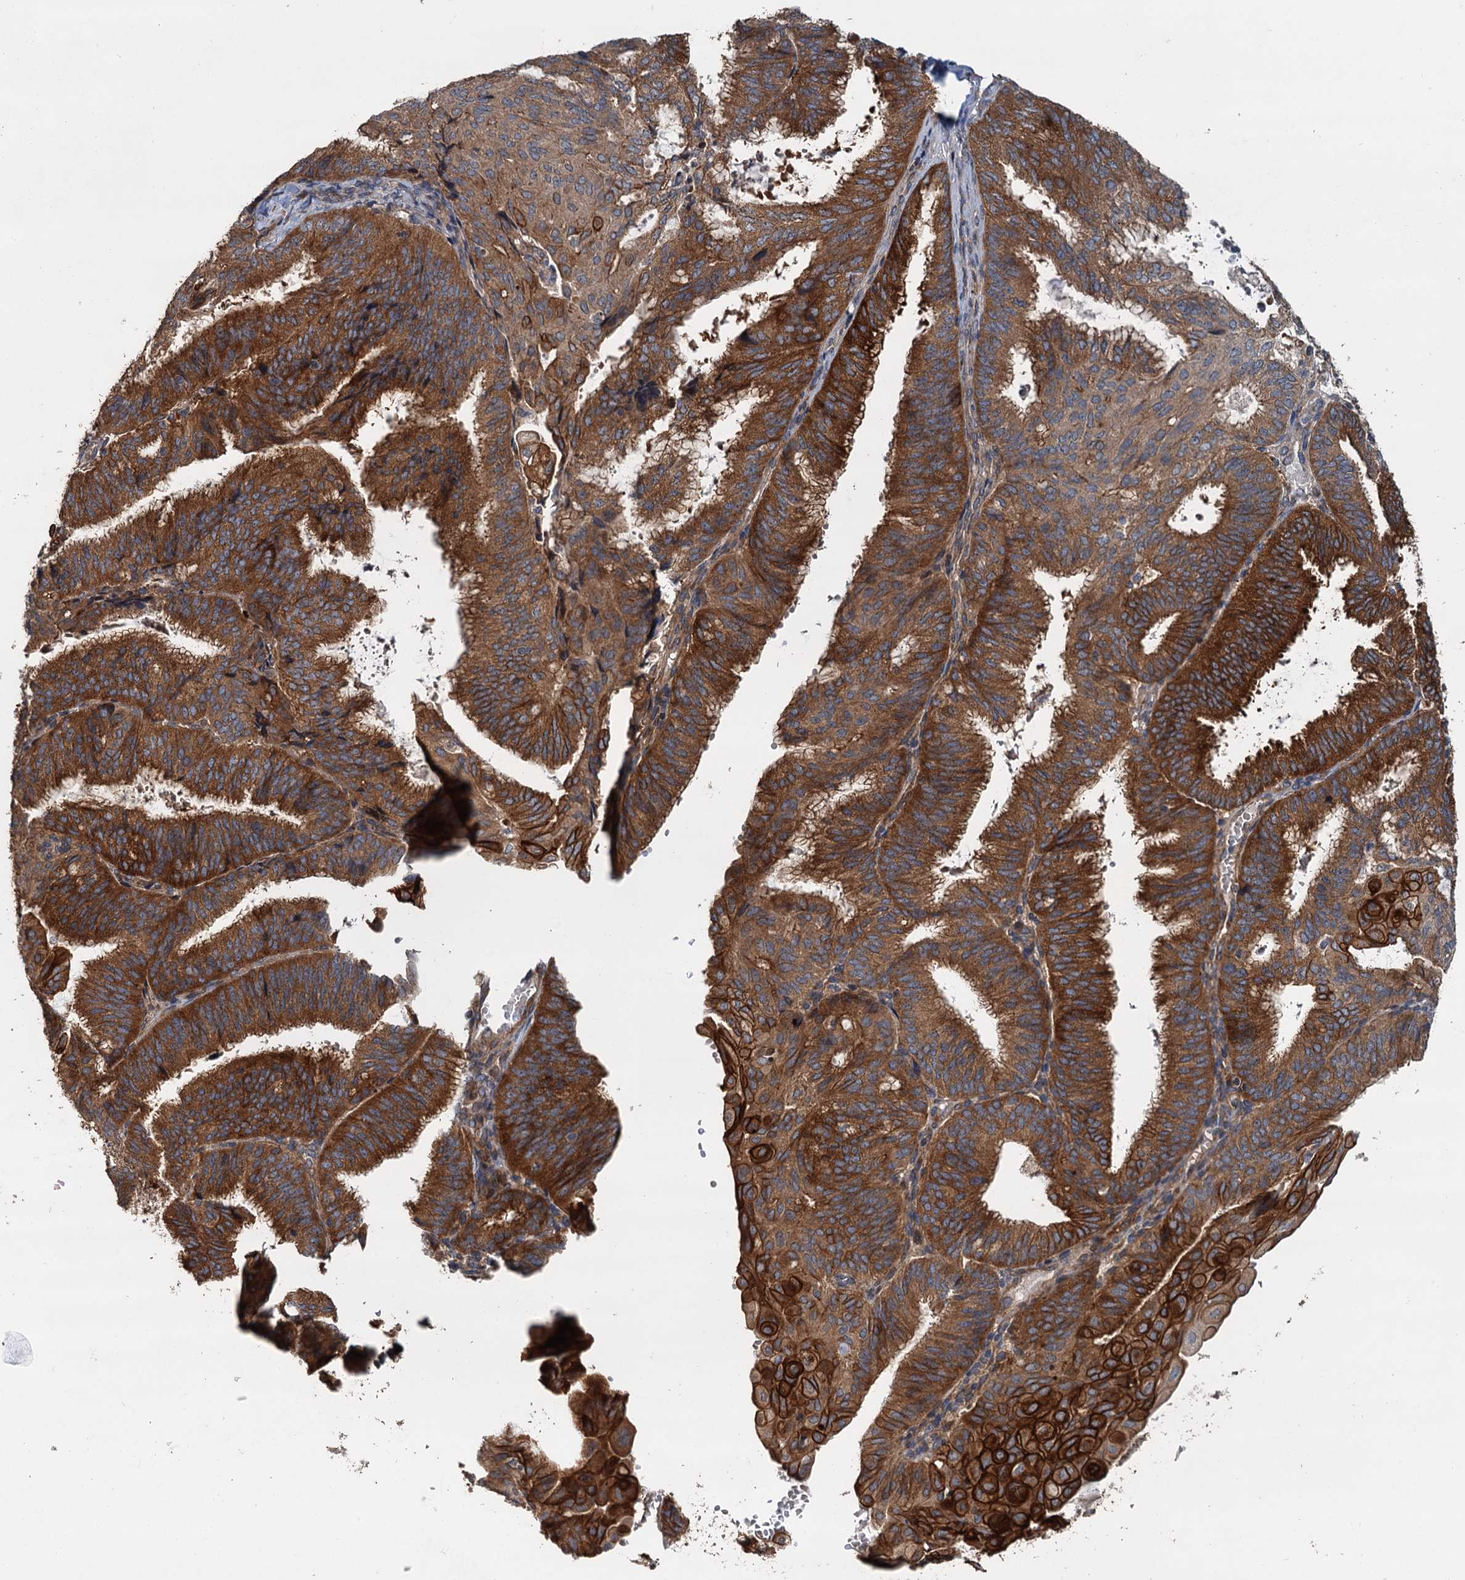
{"staining": {"intensity": "strong", "quantity": ">75%", "location": "cytoplasmic/membranous"}, "tissue": "endometrial cancer", "cell_type": "Tumor cells", "image_type": "cancer", "snomed": [{"axis": "morphology", "description": "Adenocarcinoma, NOS"}, {"axis": "topography", "description": "Endometrium"}], "caption": "The immunohistochemical stain shows strong cytoplasmic/membranous expression in tumor cells of endometrial cancer (adenocarcinoma) tissue. (DAB IHC, brown staining for protein, blue staining for nuclei).", "gene": "LRRK2", "patient": {"sex": "female", "age": 49}}